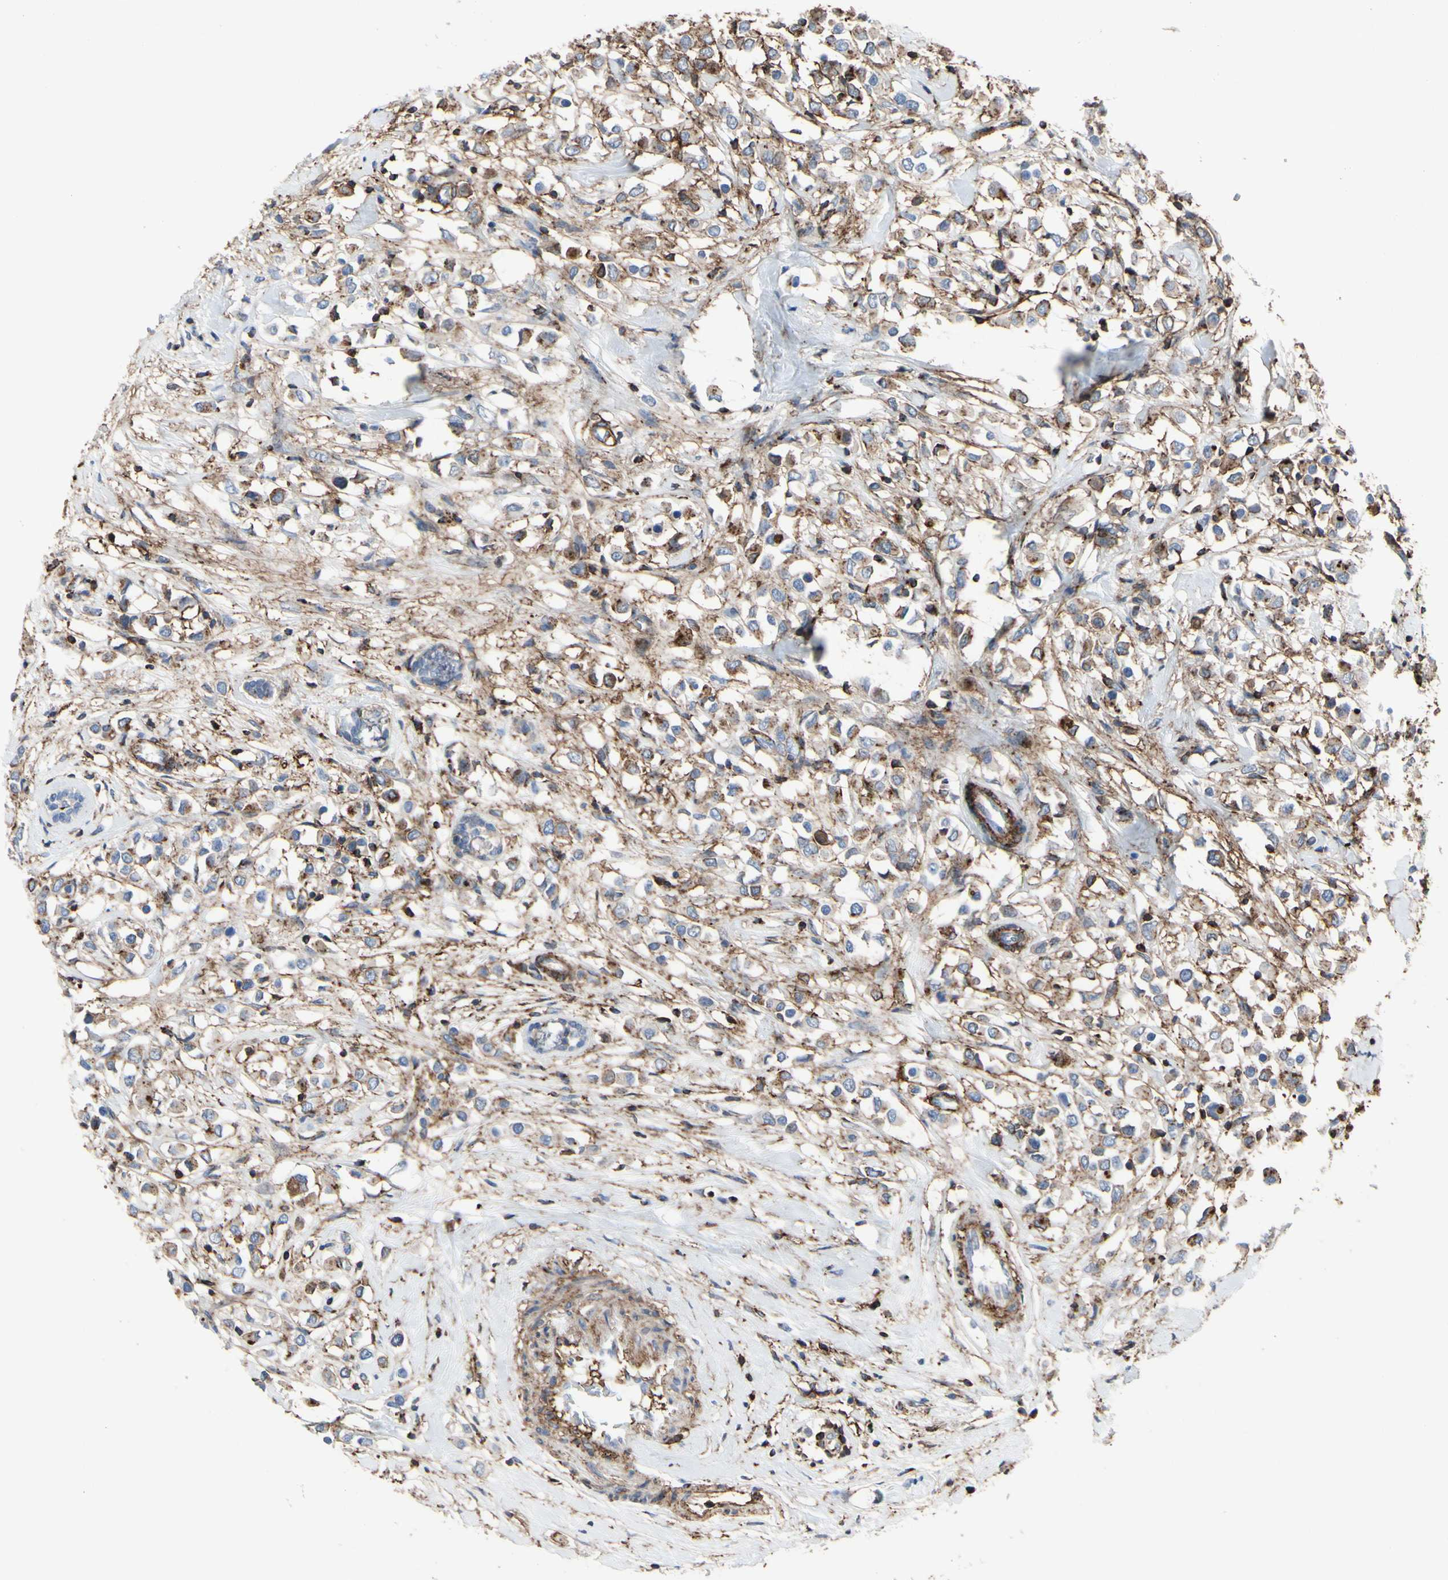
{"staining": {"intensity": "weak", "quantity": ">75%", "location": "cytoplasmic/membranous"}, "tissue": "breast cancer", "cell_type": "Tumor cells", "image_type": "cancer", "snomed": [{"axis": "morphology", "description": "Duct carcinoma"}, {"axis": "topography", "description": "Breast"}], "caption": "Immunohistochemical staining of human intraductal carcinoma (breast) demonstrates low levels of weak cytoplasmic/membranous expression in about >75% of tumor cells.", "gene": "ANXA6", "patient": {"sex": "female", "age": 61}}